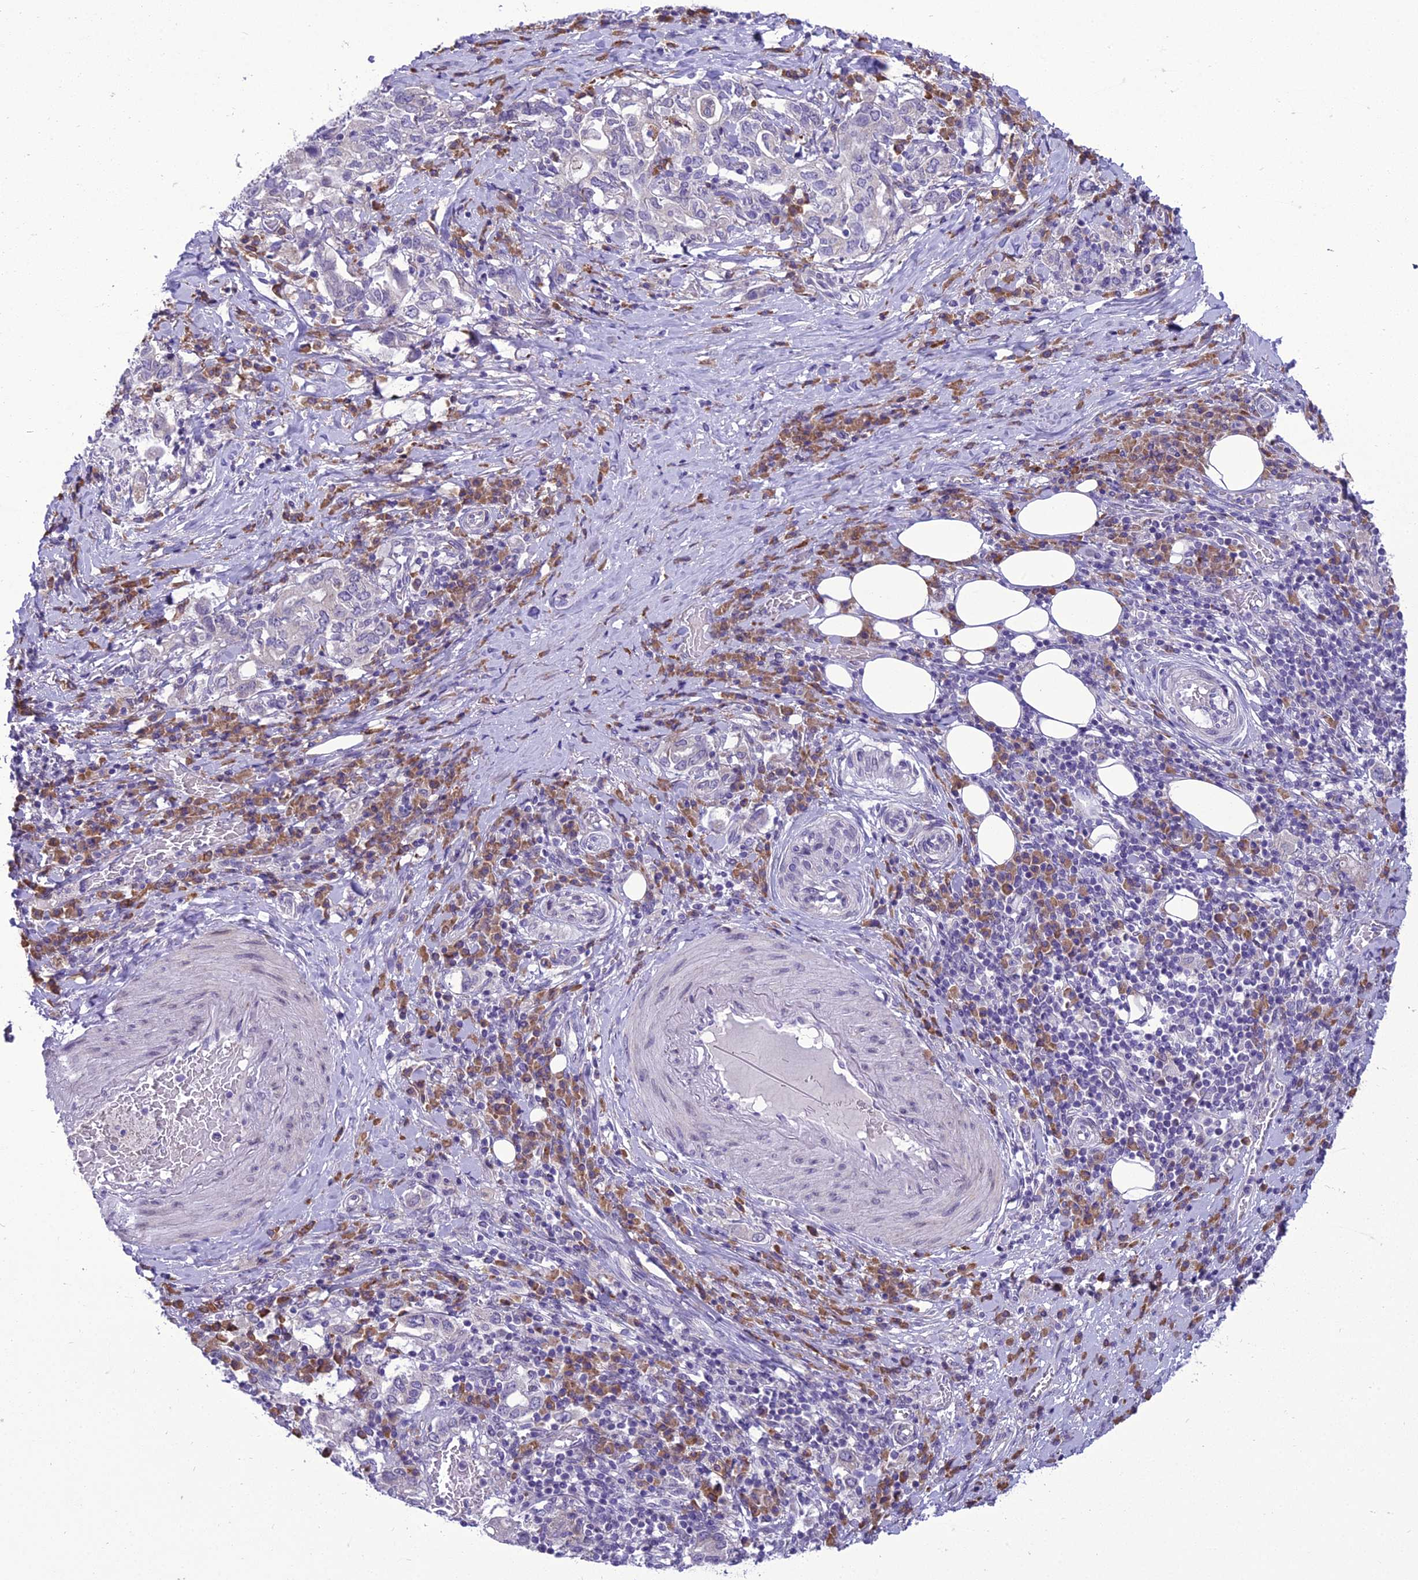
{"staining": {"intensity": "negative", "quantity": "none", "location": "none"}, "tissue": "stomach cancer", "cell_type": "Tumor cells", "image_type": "cancer", "snomed": [{"axis": "morphology", "description": "Adenocarcinoma, NOS"}, {"axis": "topography", "description": "Stomach, upper"}, {"axis": "topography", "description": "Stomach"}], "caption": "Micrograph shows no protein expression in tumor cells of adenocarcinoma (stomach) tissue.", "gene": "NEURL2", "patient": {"sex": "male", "age": 62}}